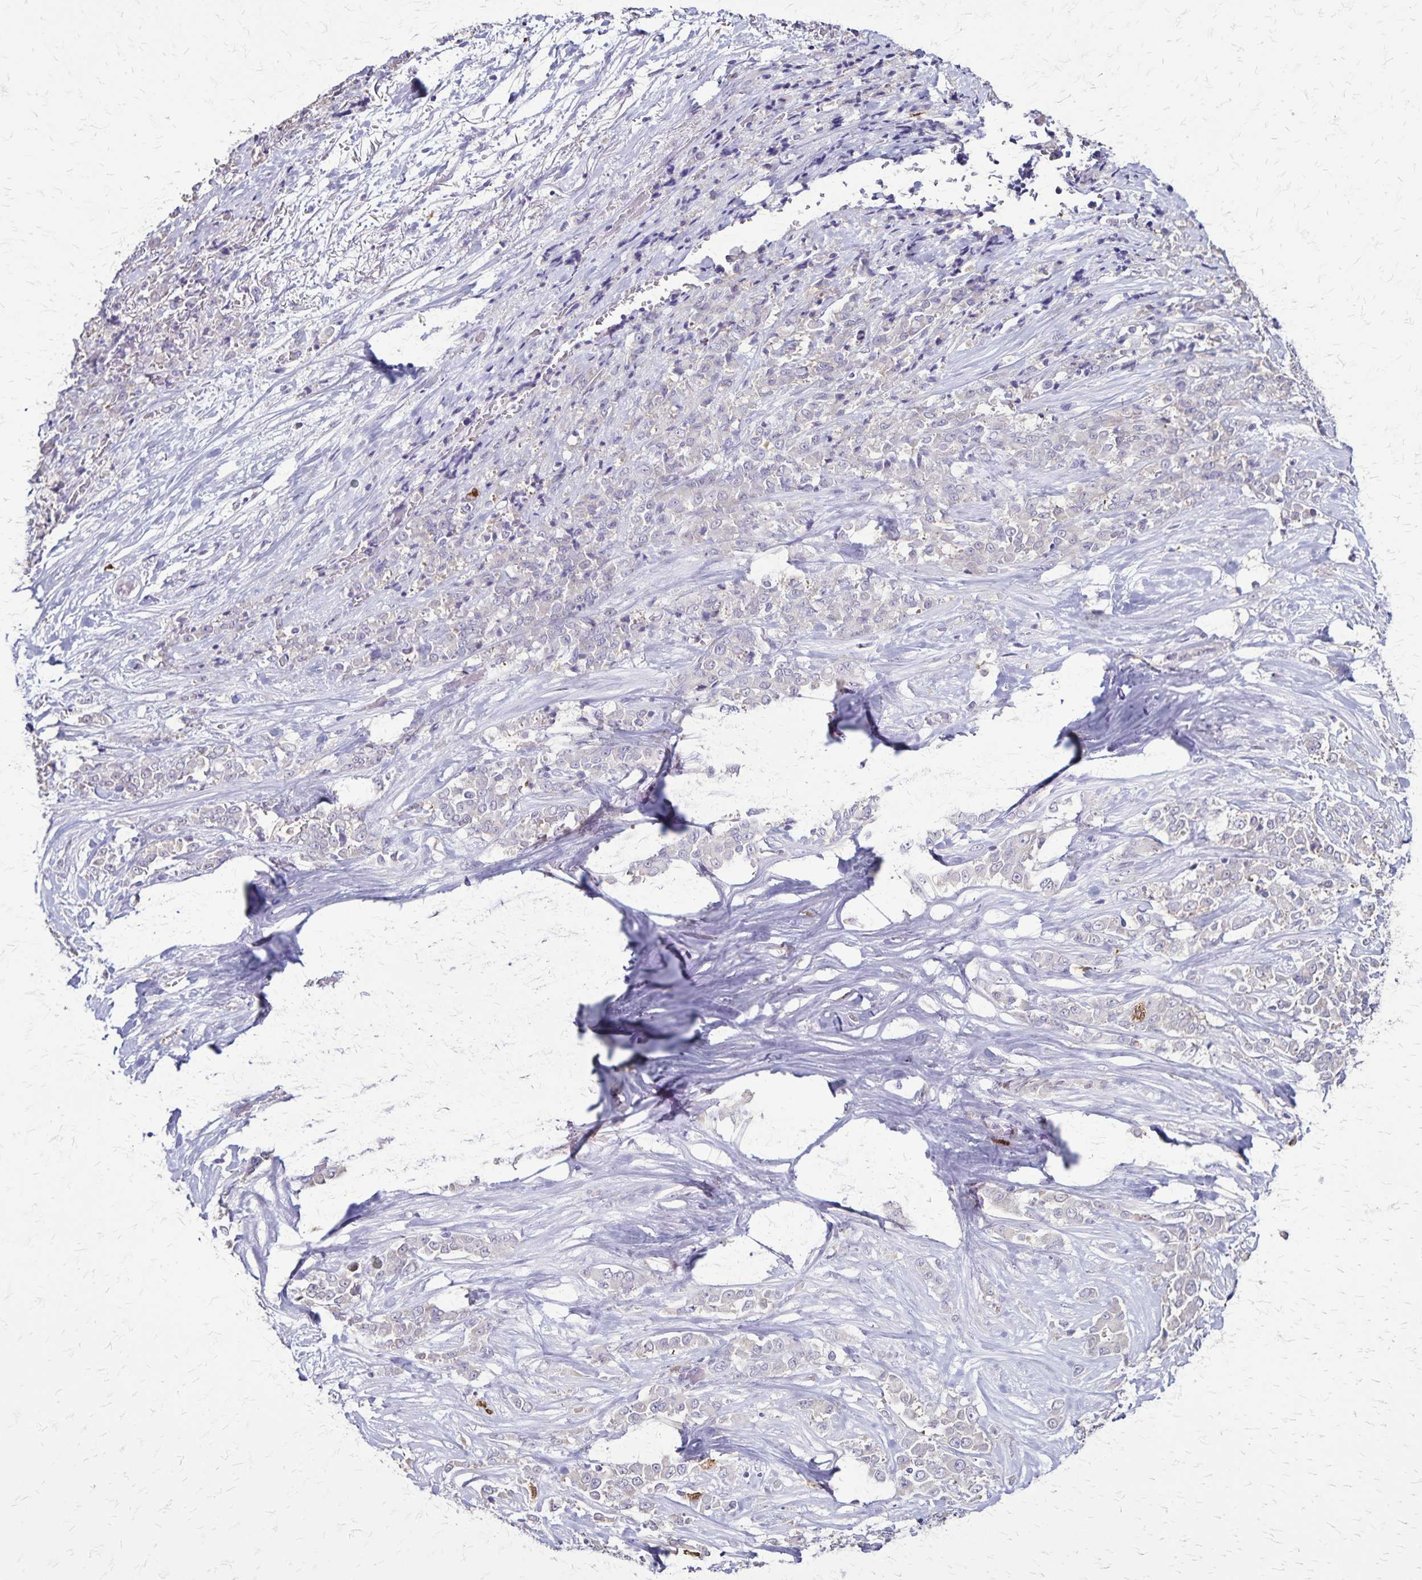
{"staining": {"intensity": "negative", "quantity": "none", "location": "none"}, "tissue": "stomach cancer", "cell_type": "Tumor cells", "image_type": "cancer", "snomed": [{"axis": "morphology", "description": "Adenocarcinoma, NOS"}, {"axis": "topography", "description": "Stomach"}], "caption": "Tumor cells show no significant expression in stomach cancer (adenocarcinoma). Brightfield microscopy of immunohistochemistry stained with DAB (brown) and hematoxylin (blue), captured at high magnification.", "gene": "ULBP3", "patient": {"sex": "female", "age": 76}}